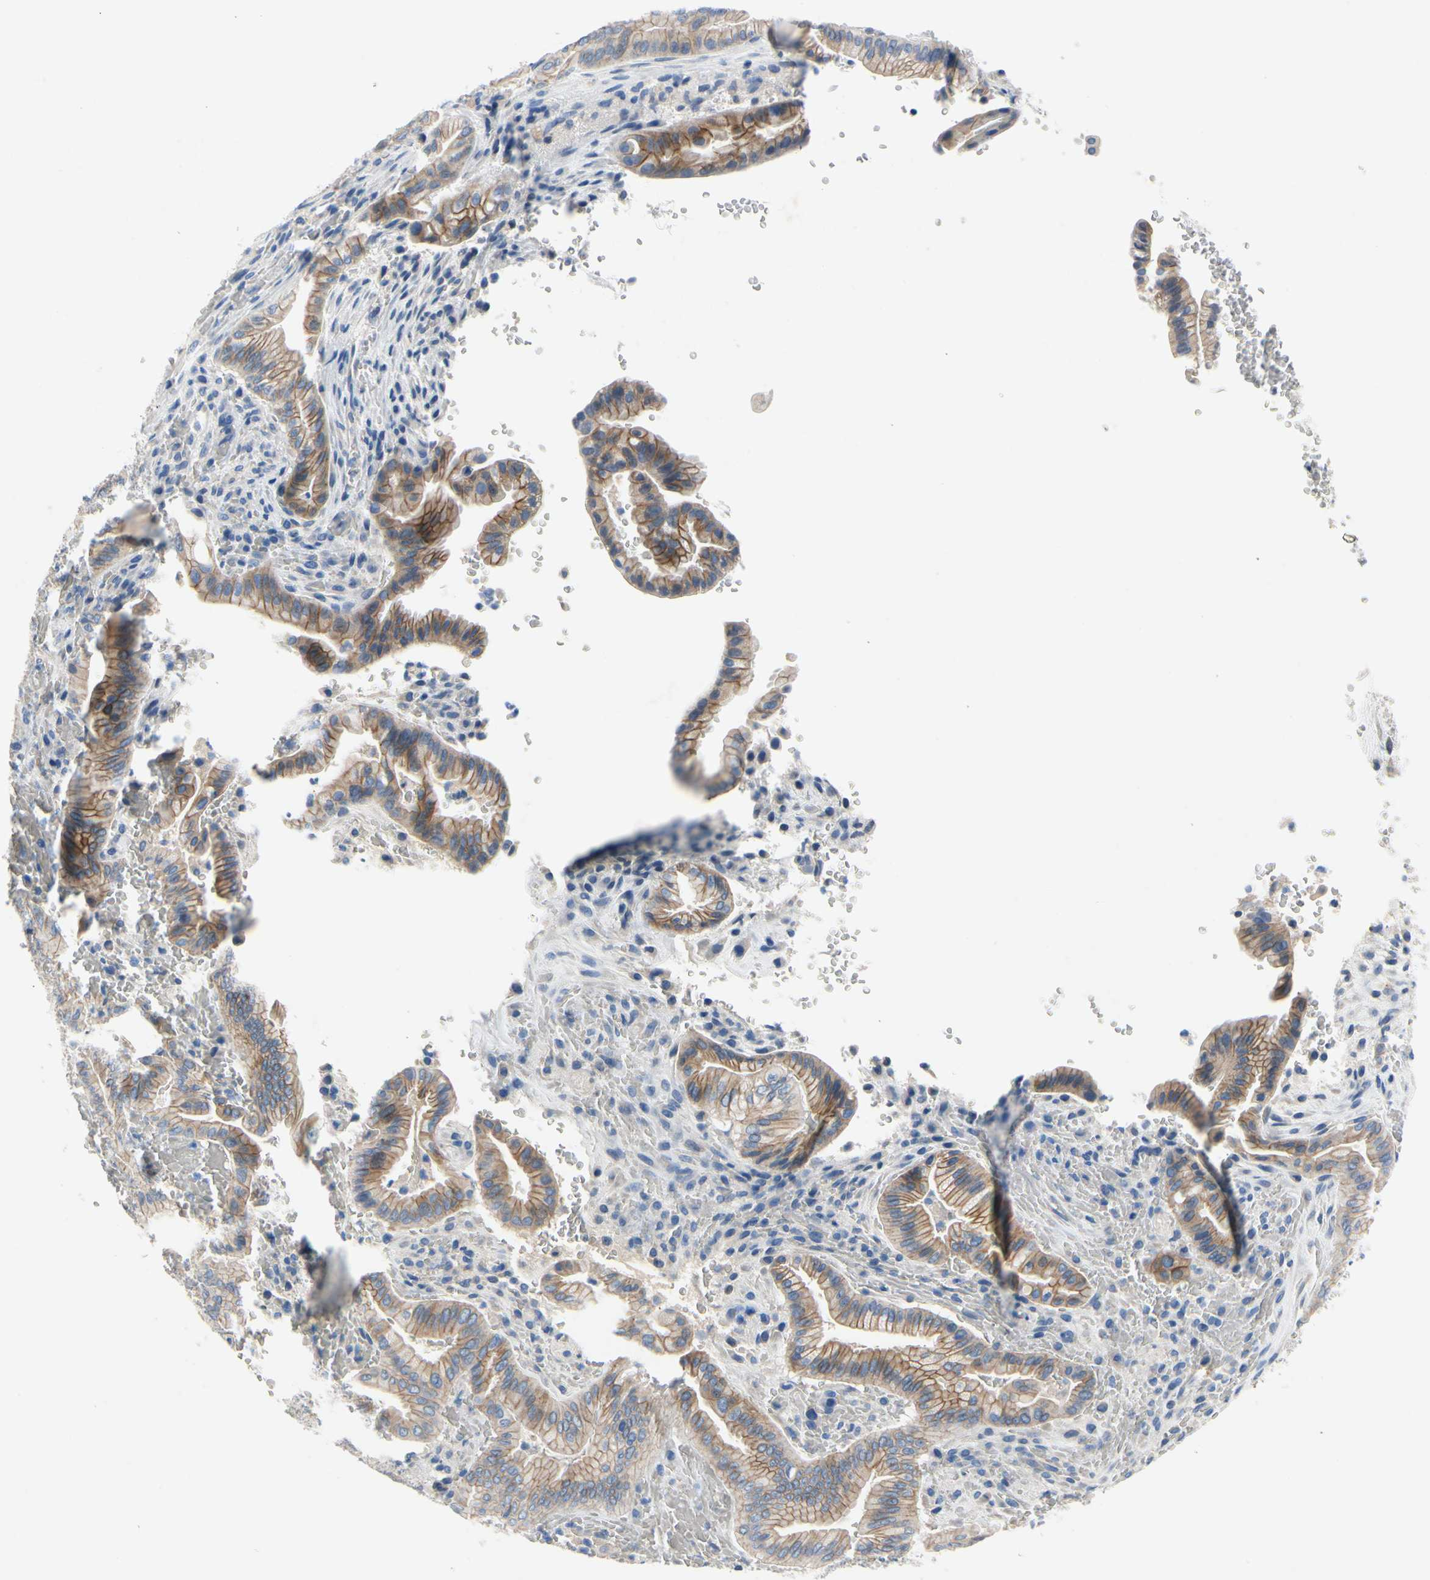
{"staining": {"intensity": "moderate", "quantity": ">75%", "location": "cytoplasmic/membranous"}, "tissue": "liver cancer", "cell_type": "Tumor cells", "image_type": "cancer", "snomed": [{"axis": "morphology", "description": "Cholangiocarcinoma"}, {"axis": "topography", "description": "Liver"}], "caption": "Cholangiocarcinoma (liver) stained with immunohistochemistry (IHC) displays moderate cytoplasmic/membranous staining in about >75% of tumor cells.", "gene": "CA14", "patient": {"sex": "female", "age": 68}}